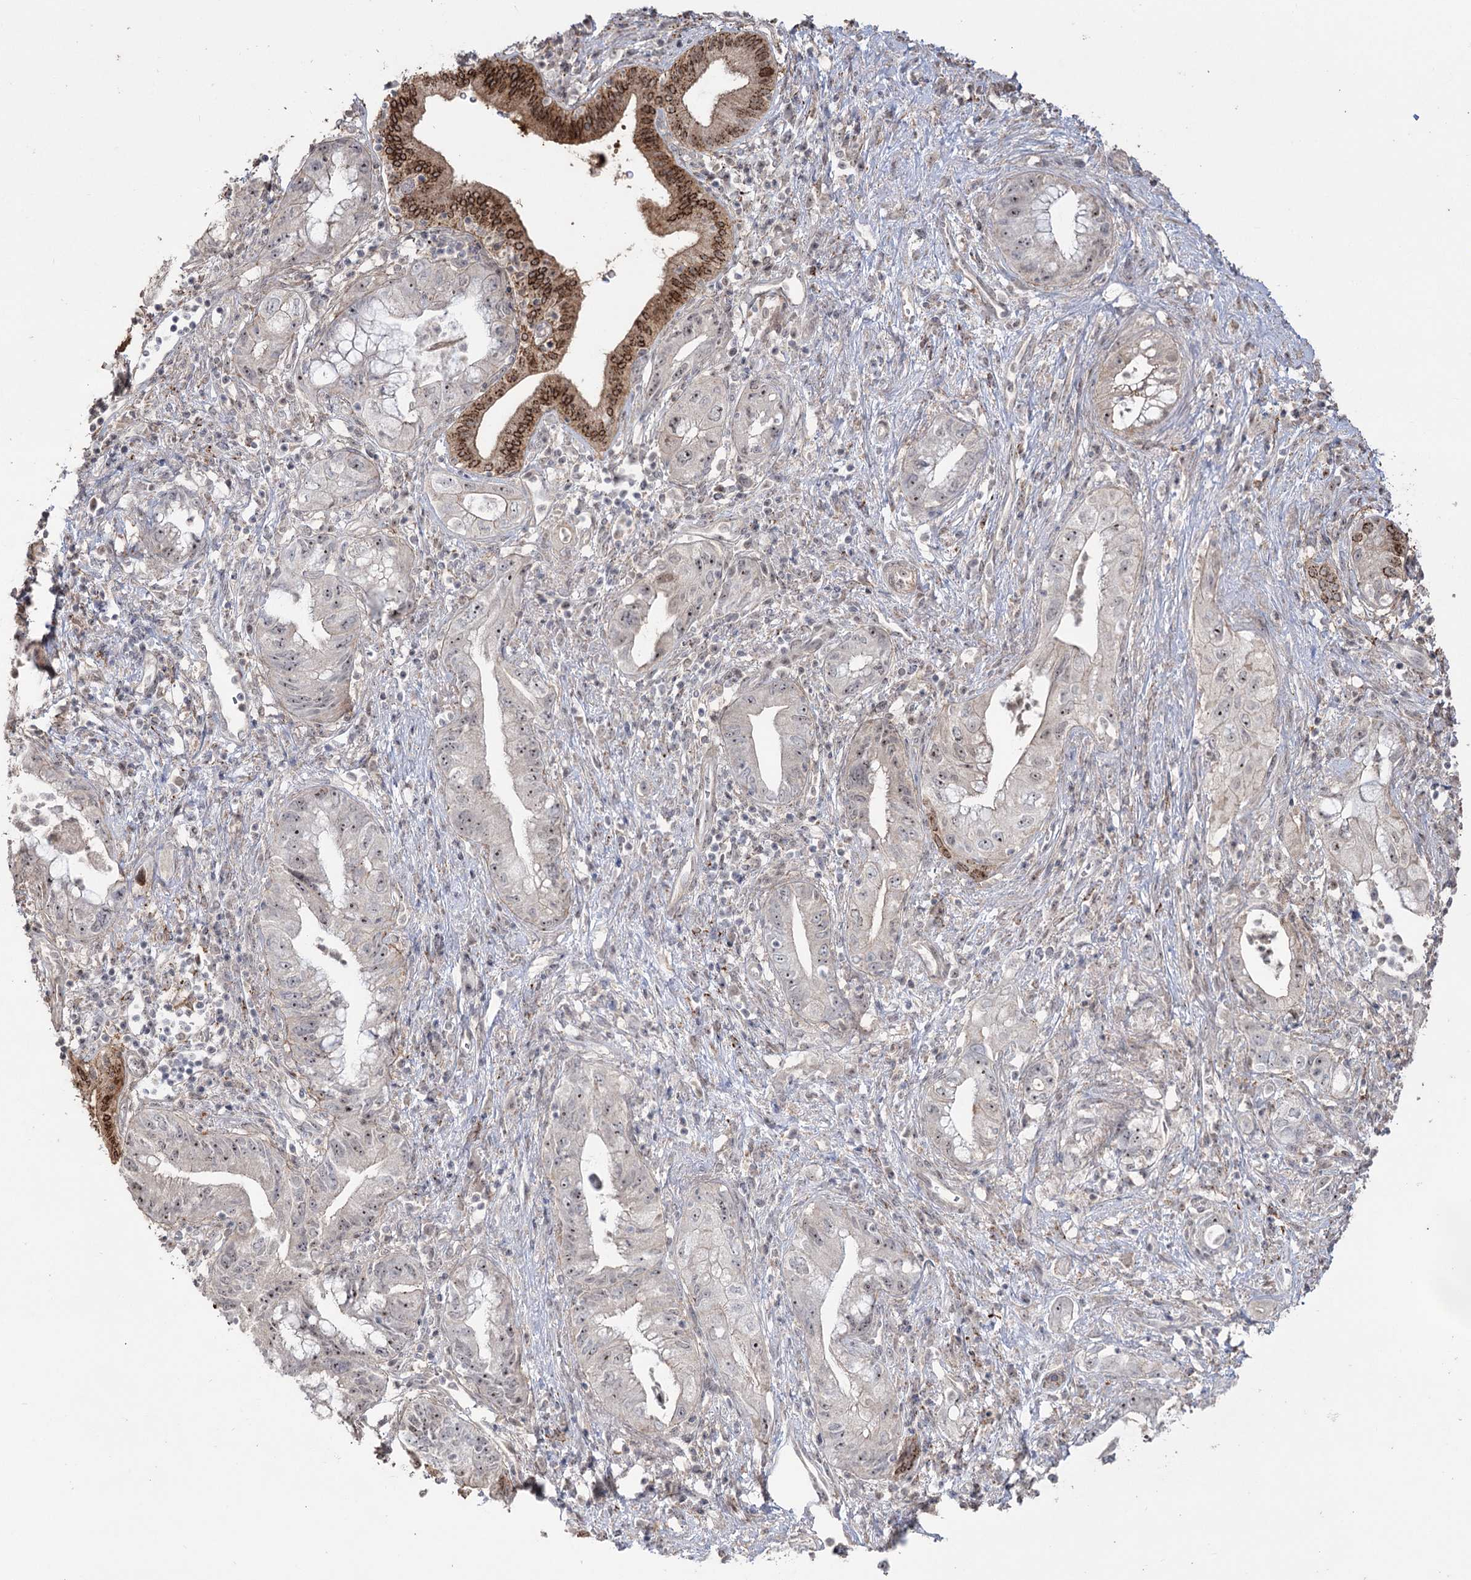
{"staining": {"intensity": "negative", "quantity": "none", "location": "none"}, "tissue": "pancreatic cancer", "cell_type": "Tumor cells", "image_type": "cancer", "snomed": [{"axis": "morphology", "description": "Adenocarcinoma, NOS"}, {"axis": "topography", "description": "Pancreas"}], "caption": "Immunohistochemical staining of human pancreatic cancer (adenocarcinoma) reveals no significant expression in tumor cells.", "gene": "ZSCAN23", "patient": {"sex": "female", "age": 73}}